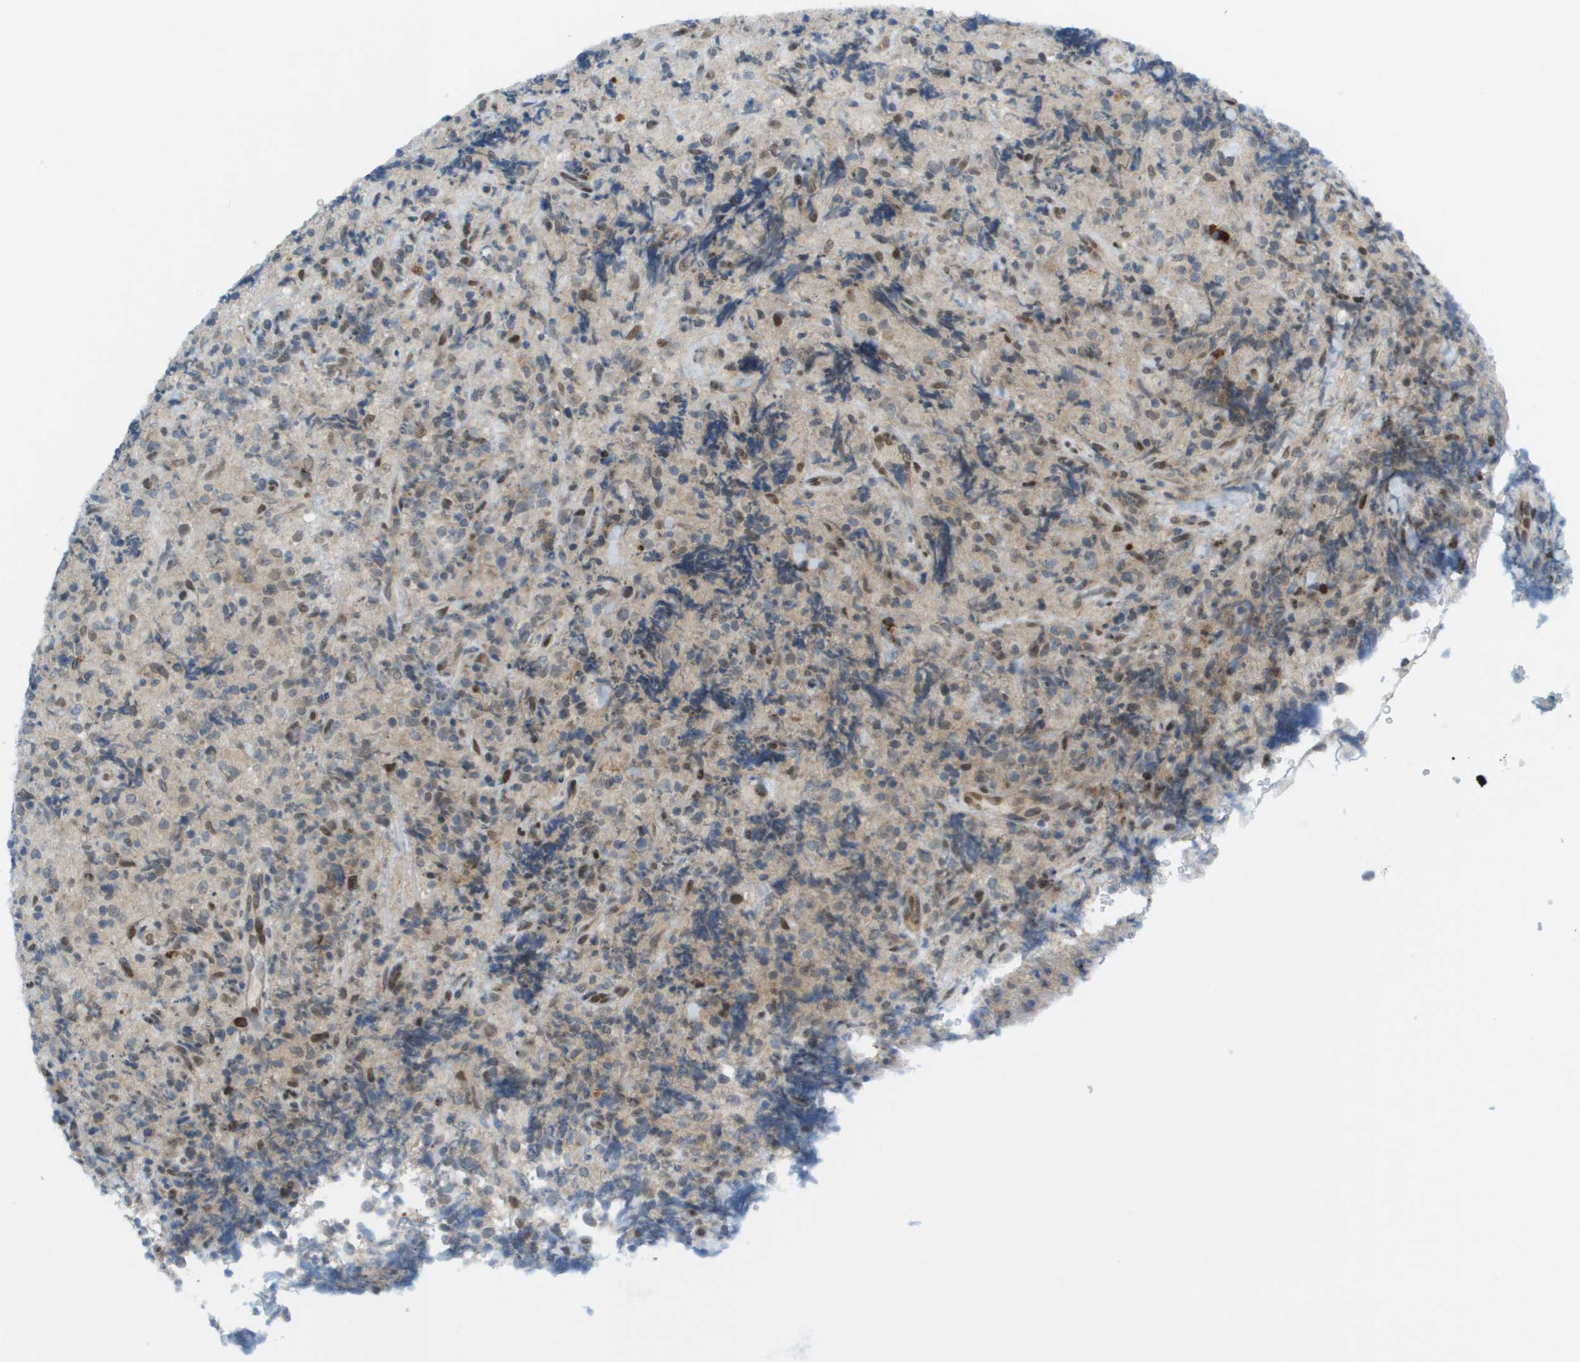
{"staining": {"intensity": "moderate", "quantity": "<25%", "location": "nuclear"}, "tissue": "lymphoma", "cell_type": "Tumor cells", "image_type": "cancer", "snomed": [{"axis": "morphology", "description": "Malignant lymphoma, non-Hodgkin's type, High grade"}, {"axis": "topography", "description": "Tonsil"}], "caption": "Human lymphoma stained with a brown dye displays moderate nuclear positive expression in approximately <25% of tumor cells.", "gene": "CACNB4", "patient": {"sex": "female", "age": 36}}